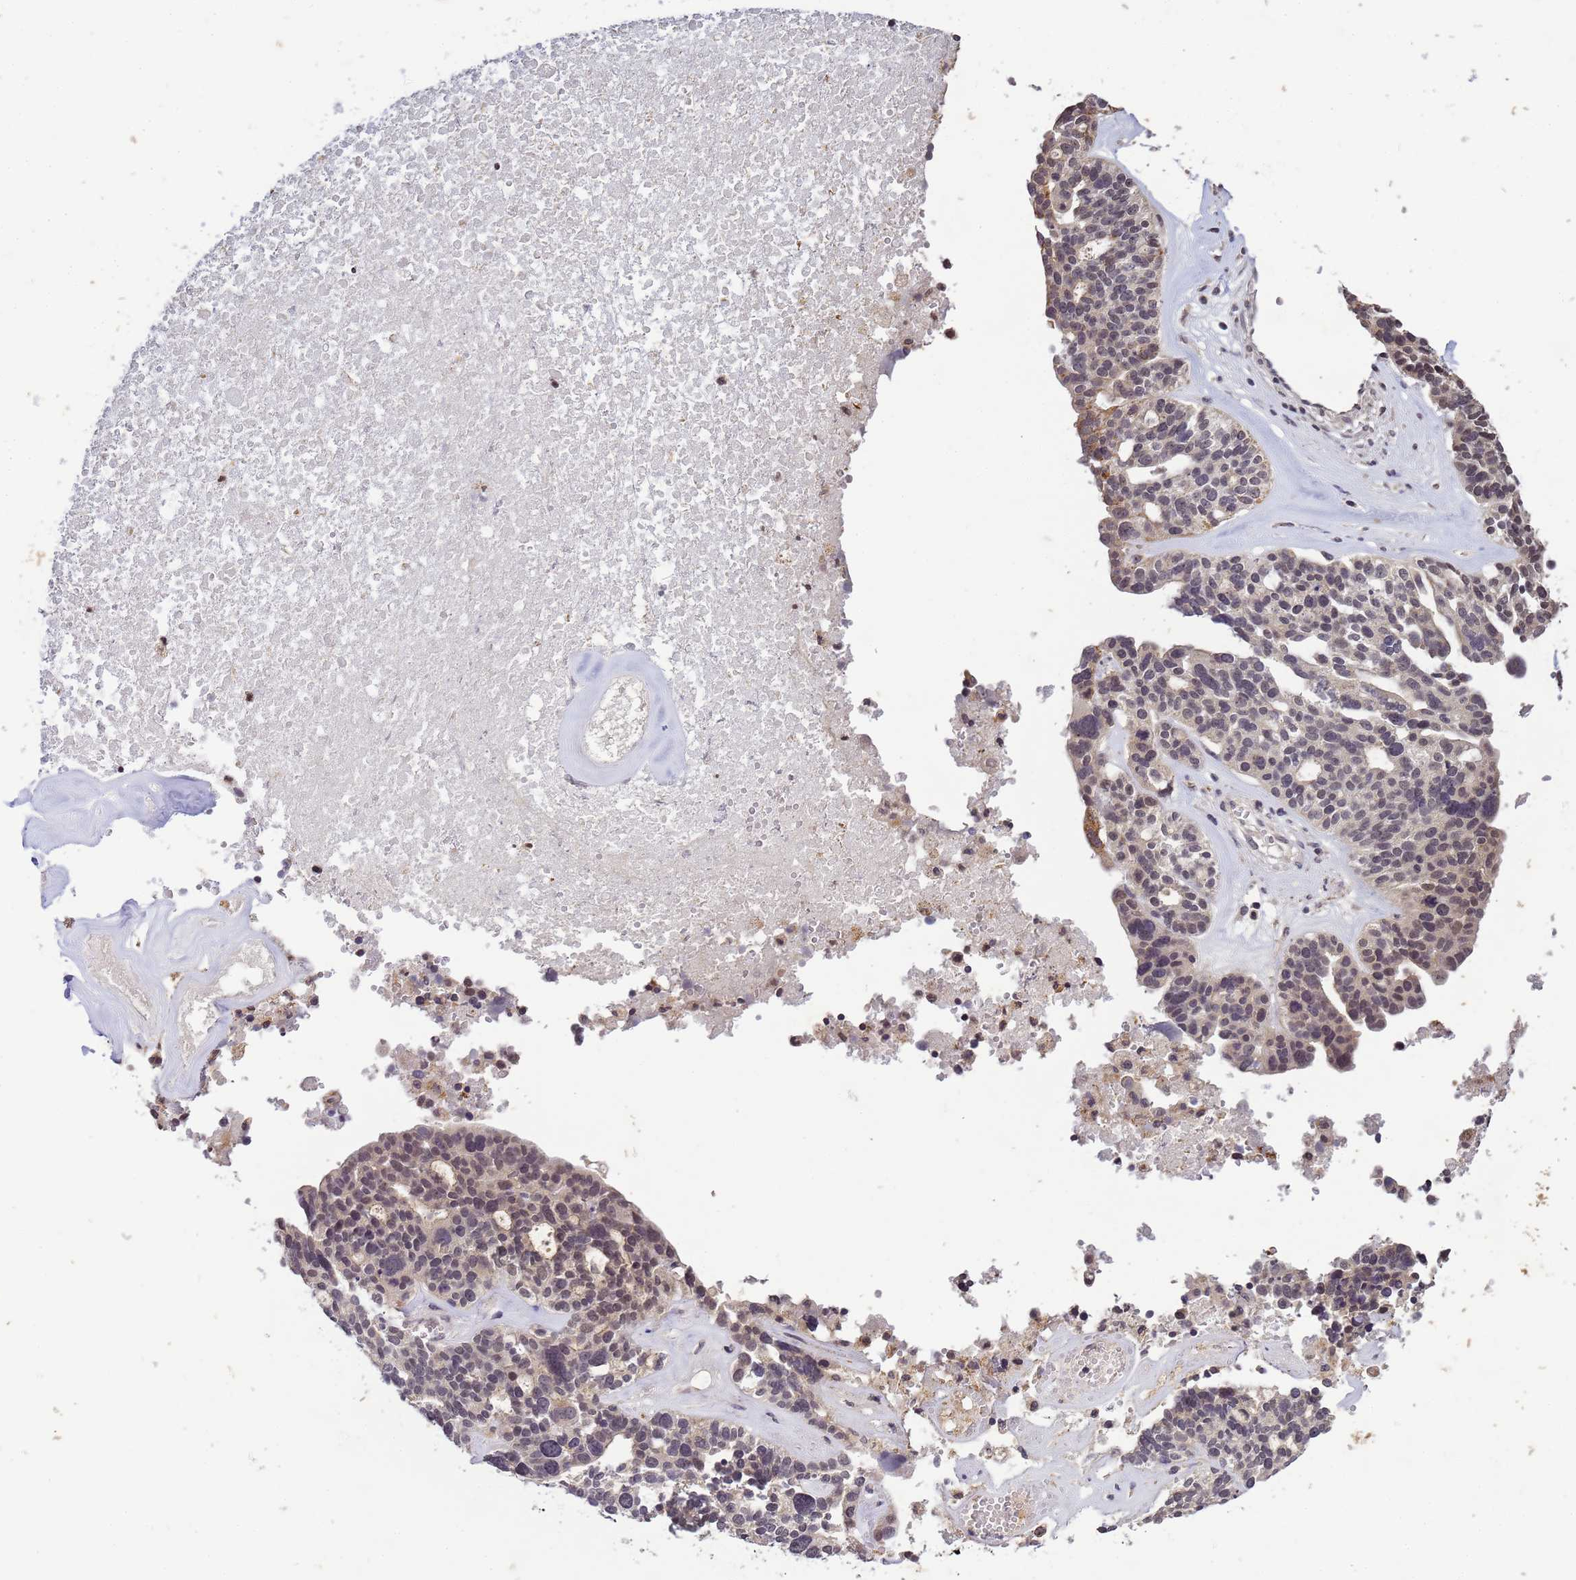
{"staining": {"intensity": "negative", "quantity": "none", "location": "none"}, "tissue": "ovarian cancer", "cell_type": "Tumor cells", "image_type": "cancer", "snomed": [{"axis": "morphology", "description": "Cystadenocarcinoma, serous, NOS"}, {"axis": "topography", "description": "Ovary"}], "caption": "Histopathology image shows no significant protein staining in tumor cells of ovarian cancer. (Brightfield microscopy of DAB IHC at high magnification).", "gene": "MYL7", "patient": {"sex": "female", "age": 59}}